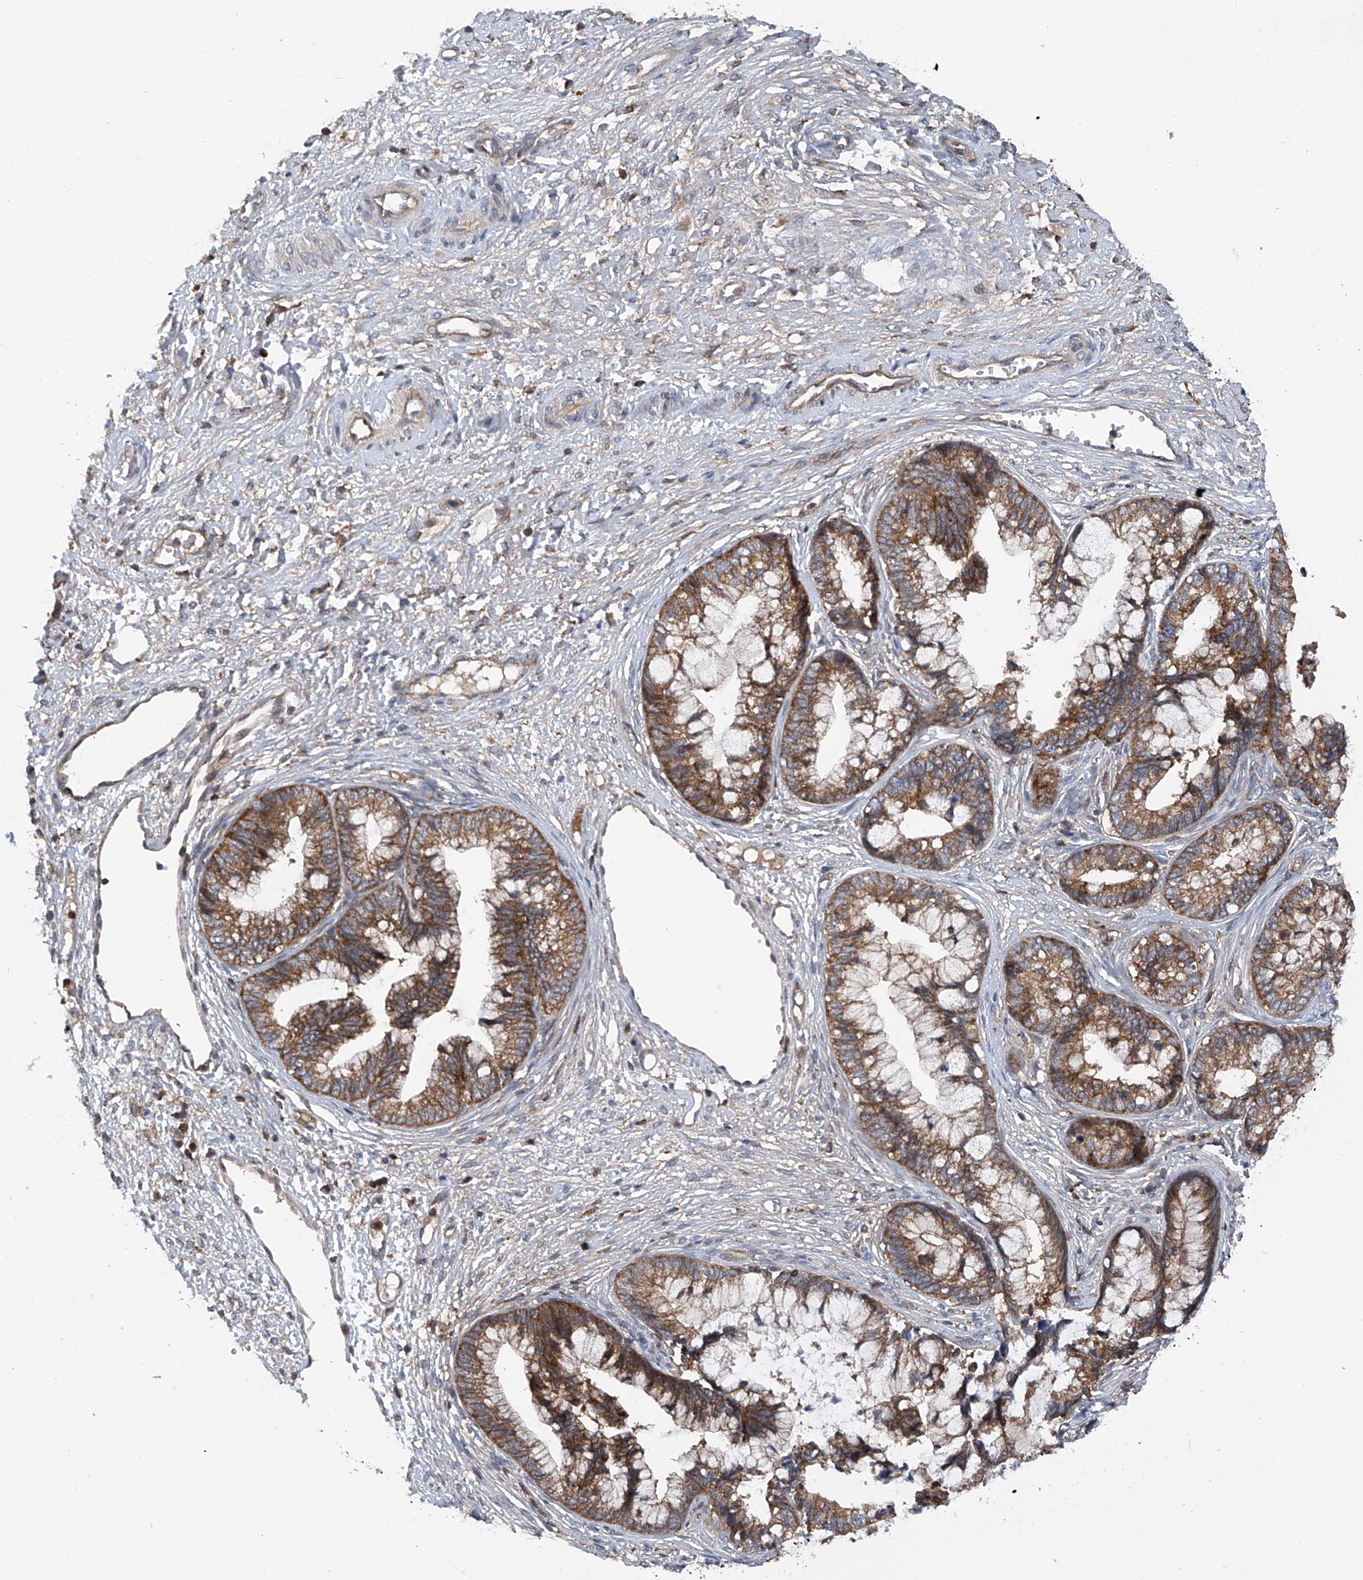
{"staining": {"intensity": "strong", "quantity": ">75%", "location": "cytoplasmic/membranous"}, "tissue": "cervical cancer", "cell_type": "Tumor cells", "image_type": "cancer", "snomed": [{"axis": "morphology", "description": "Adenocarcinoma, NOS"}, {"axis": "topography", "description": "Cervix"}], "caption": "Cervical cancer stained with immunohistochemistry (IHC) shows strong cytoplasmic/membranous expression in about >75% of tumor cells.", "gene": "SMAP1", "patient": {"sex": "female", "age": 44}}